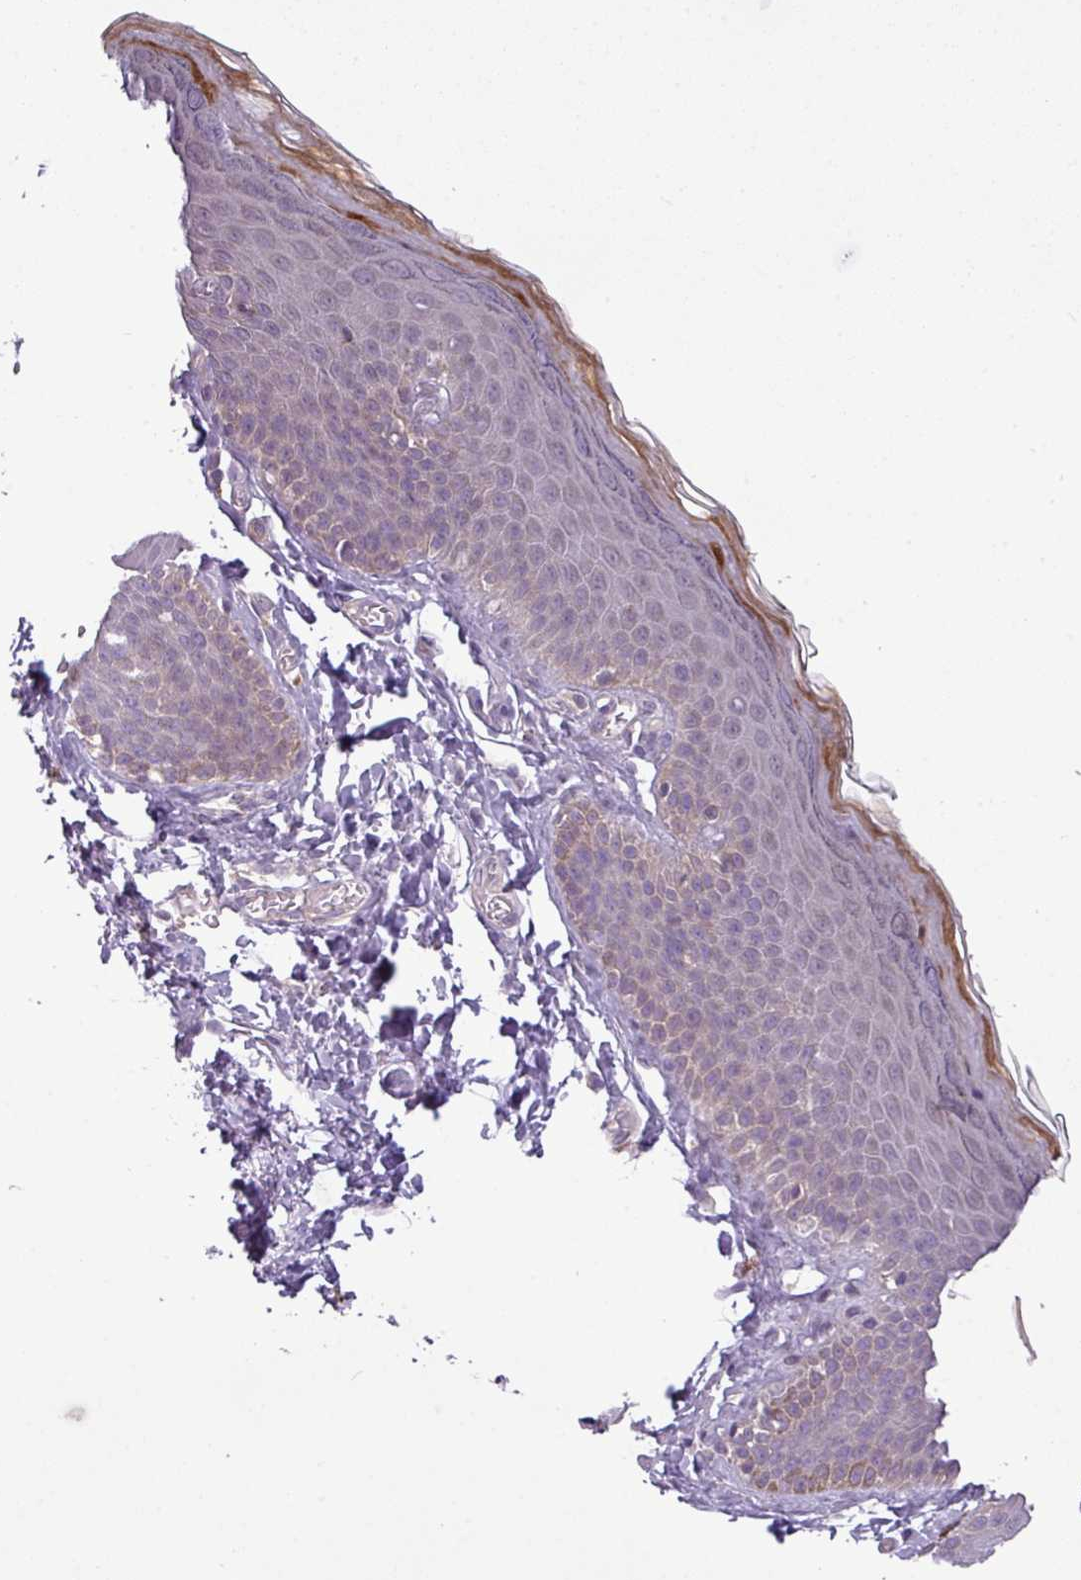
{"staining": {"intensity": "strong", "quantity": "<25%", "location": "cytoplasmic/membranous"}, "tissue": "skin", "cell_type": "Epidermal cells", "image_type": "normal", "snomed": [{"axis": "morphology", "description": "Normal tissue, NOS"}, {"axis": "topography", "description": "Anal"}], "caption": "This is a photomicrograph of immunohistochemistry (IHC) staining of unremarkable skin, which shows strong positivity in the cytoplasmic/membranous of epidermal cells.", "gene": "ZNF35", "patient": {"sex": "female", "age": 40}}